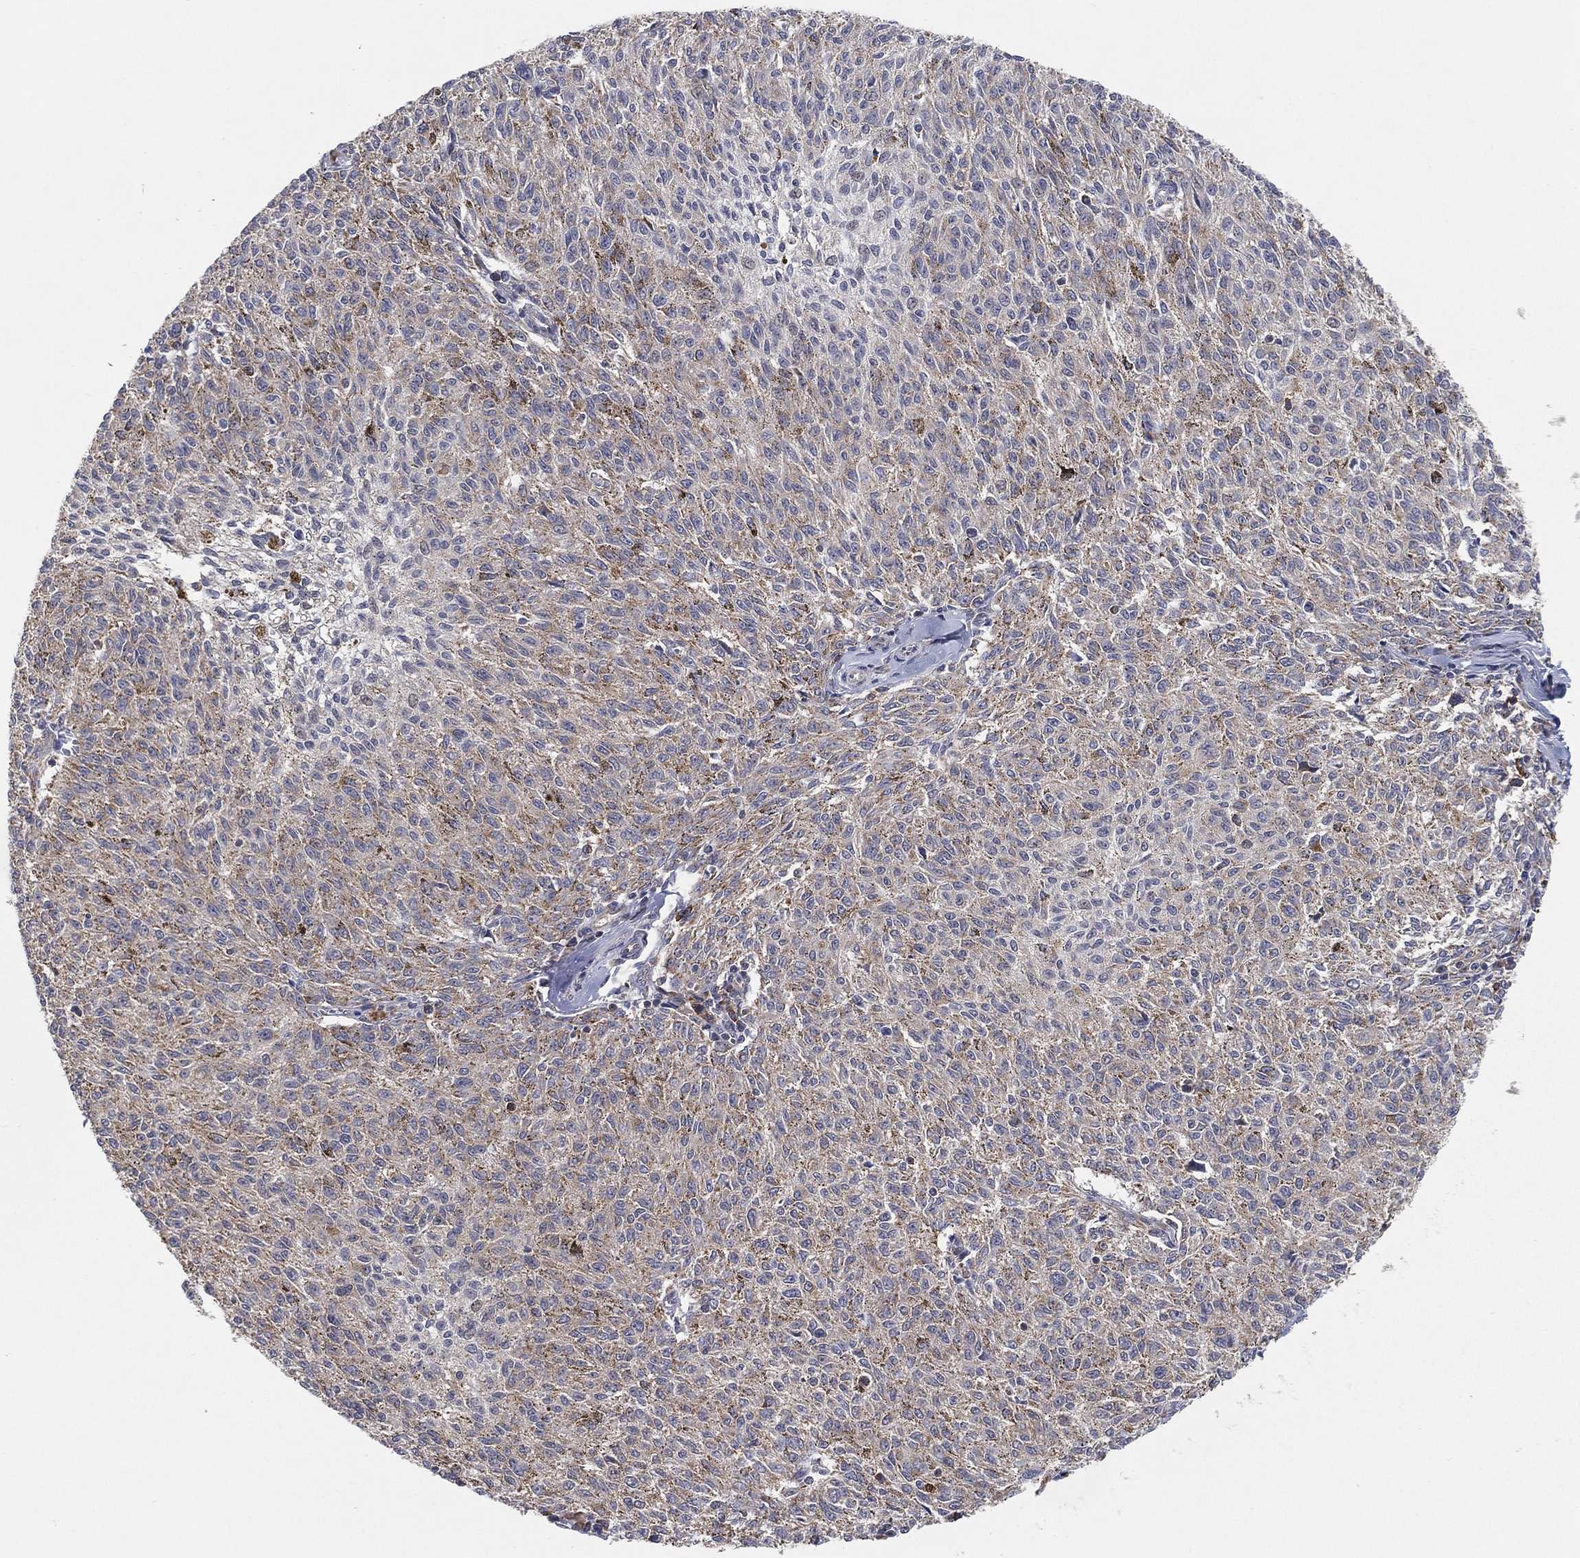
{"staining": {"intensity": "weak", "quantity": "<25%", "location": "cytoplasmic/membranous"}, "tissue": "melanoma", "cell_type": "Tumor cells", "image_type": "cancer", "snomed": [{"axis": "morphology", "description": "Malignant melanoma, NOS"}, {"axis": "topography", "description": "Skin"}], "caption": "Tumor cells are negative for protein expression in human malignant melanoma.", "gene": "TMTC4", "patient": {"sex": "female", "age": 72}}